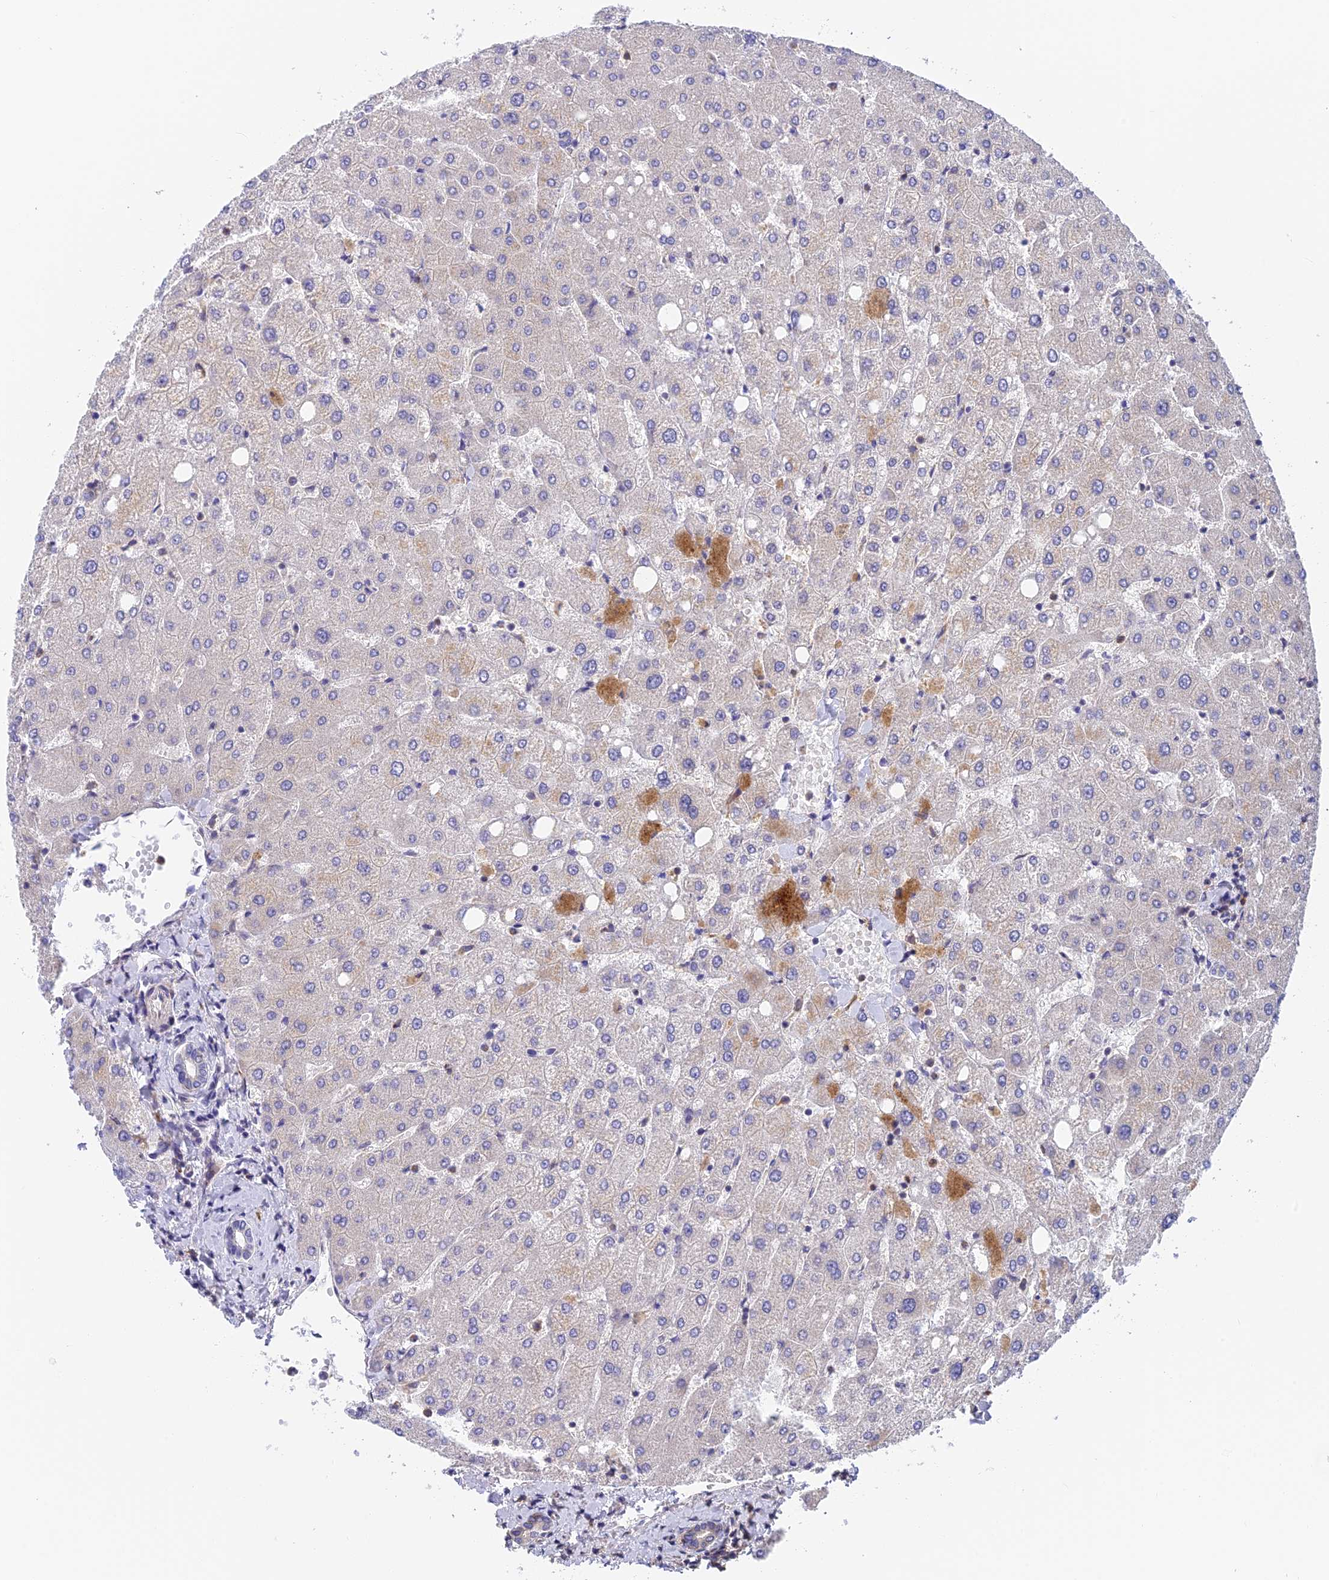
{"staining": {"intensity": "negative", "quantity": "none", "location": "none"}, "tissue": "liver", "cell_type": "Cholangiocytes", "image_type": "normal", "snomed": [{"axis": "morphology", "description": "Normal tissue, NOS"}, {"axis": "topography", "description": "Liver"}], "caption": "Immunohistochemistry (IHC) of normal liver exhibits no staining in cholangiocytes. (Immunohistochemistry (IHC), brightfield microscopy, high magnification).", "gene": "IPO5", "patient": {"sex": "female", "age": 54}}